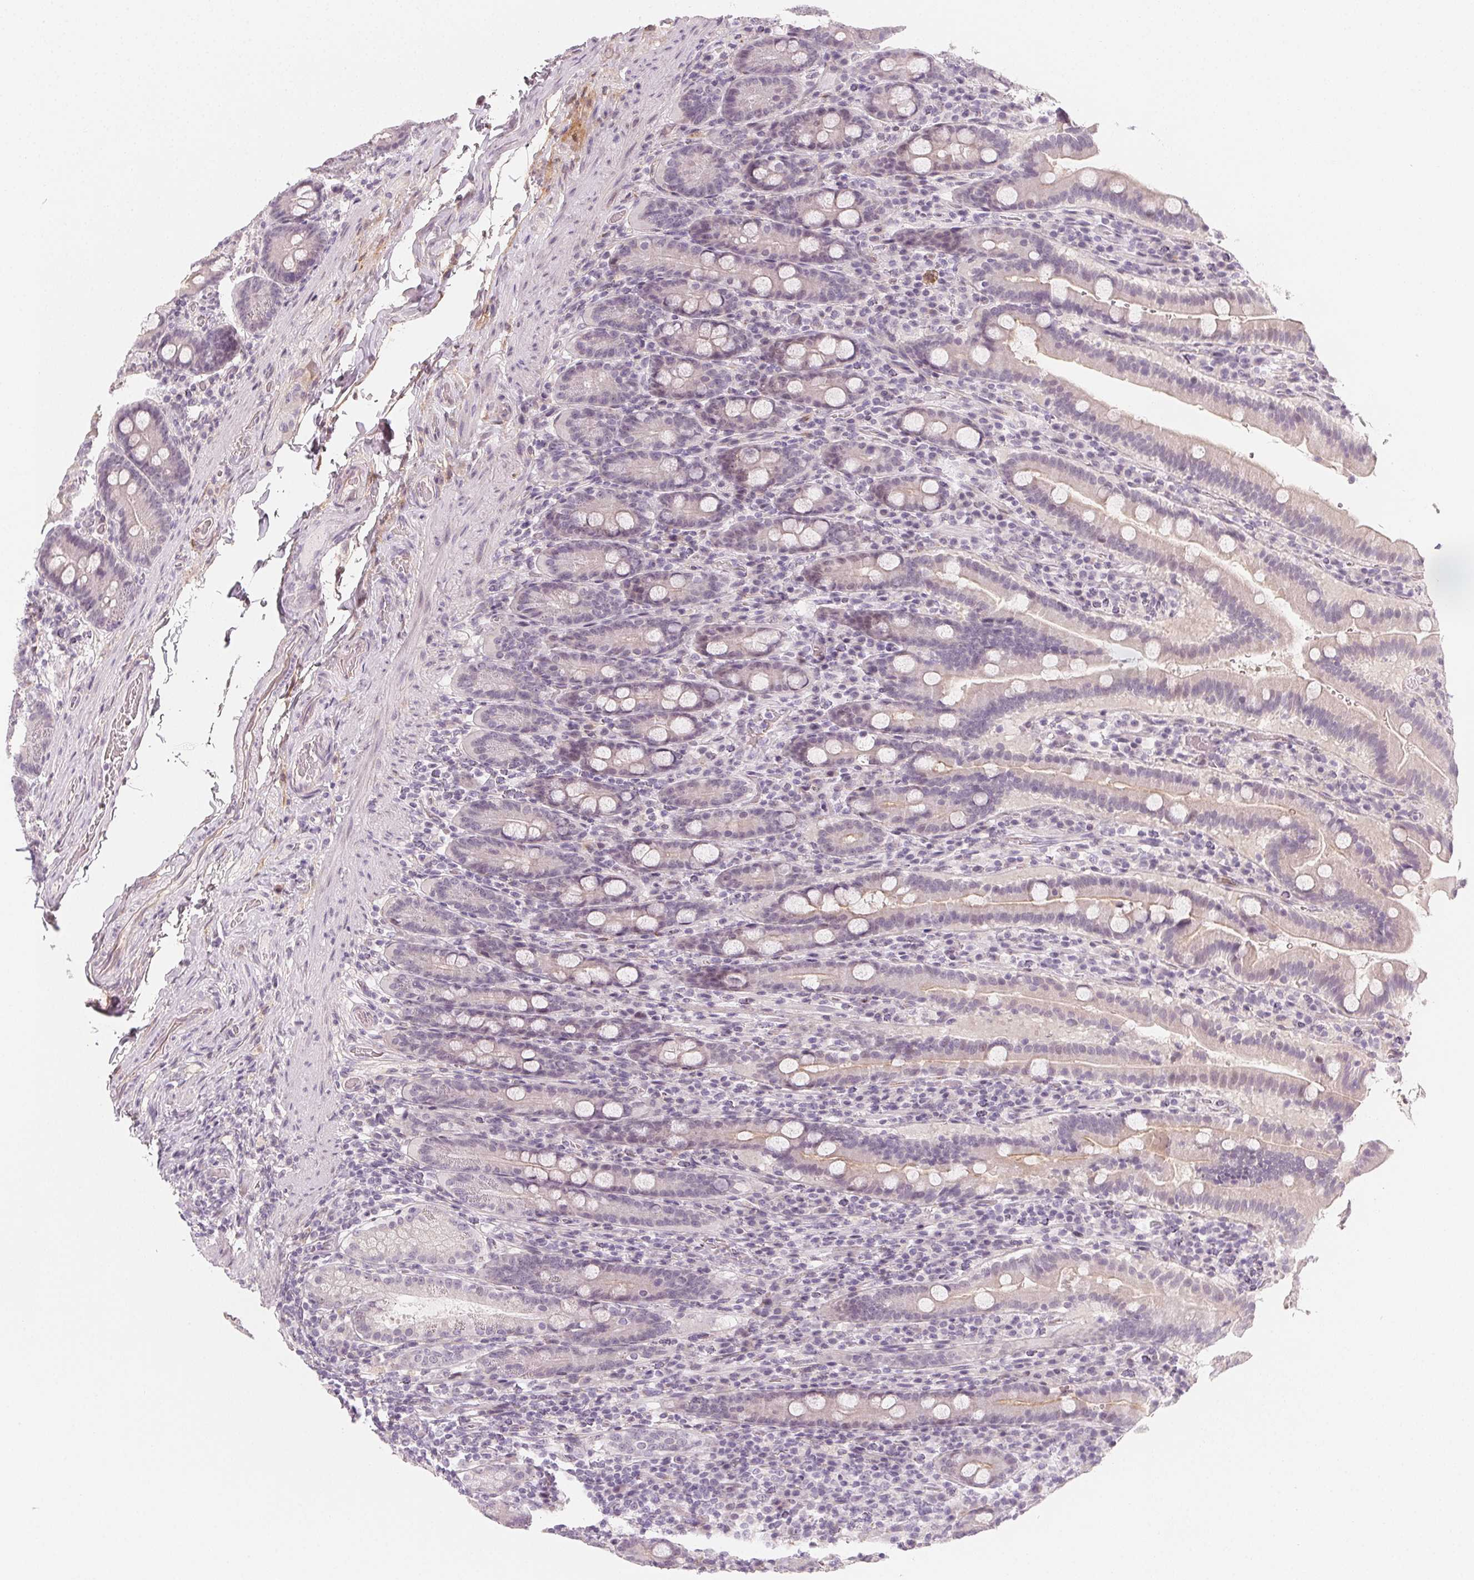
{"staining": {"intensity": "moderate", "quantity": "<25%", "location": "cytoplasmic/membranous"}, "tissue": "small intestine", "cell_type": "Glandular cells", "image_type": "normal", "snomed": [{"axis": "morphology", "description": "Normal tissue, NOS"}, {"axis": "topography", "description": "Small intestine"}], "caption": "Immunohistochemistry (IHC) of unremarkable small intestine shows low levels of moderate cytoplasmic/membranous staining in about <25% of glandular cells.", "gene": "CCDC96", "patient": {"sex": "male", "age": 26}}